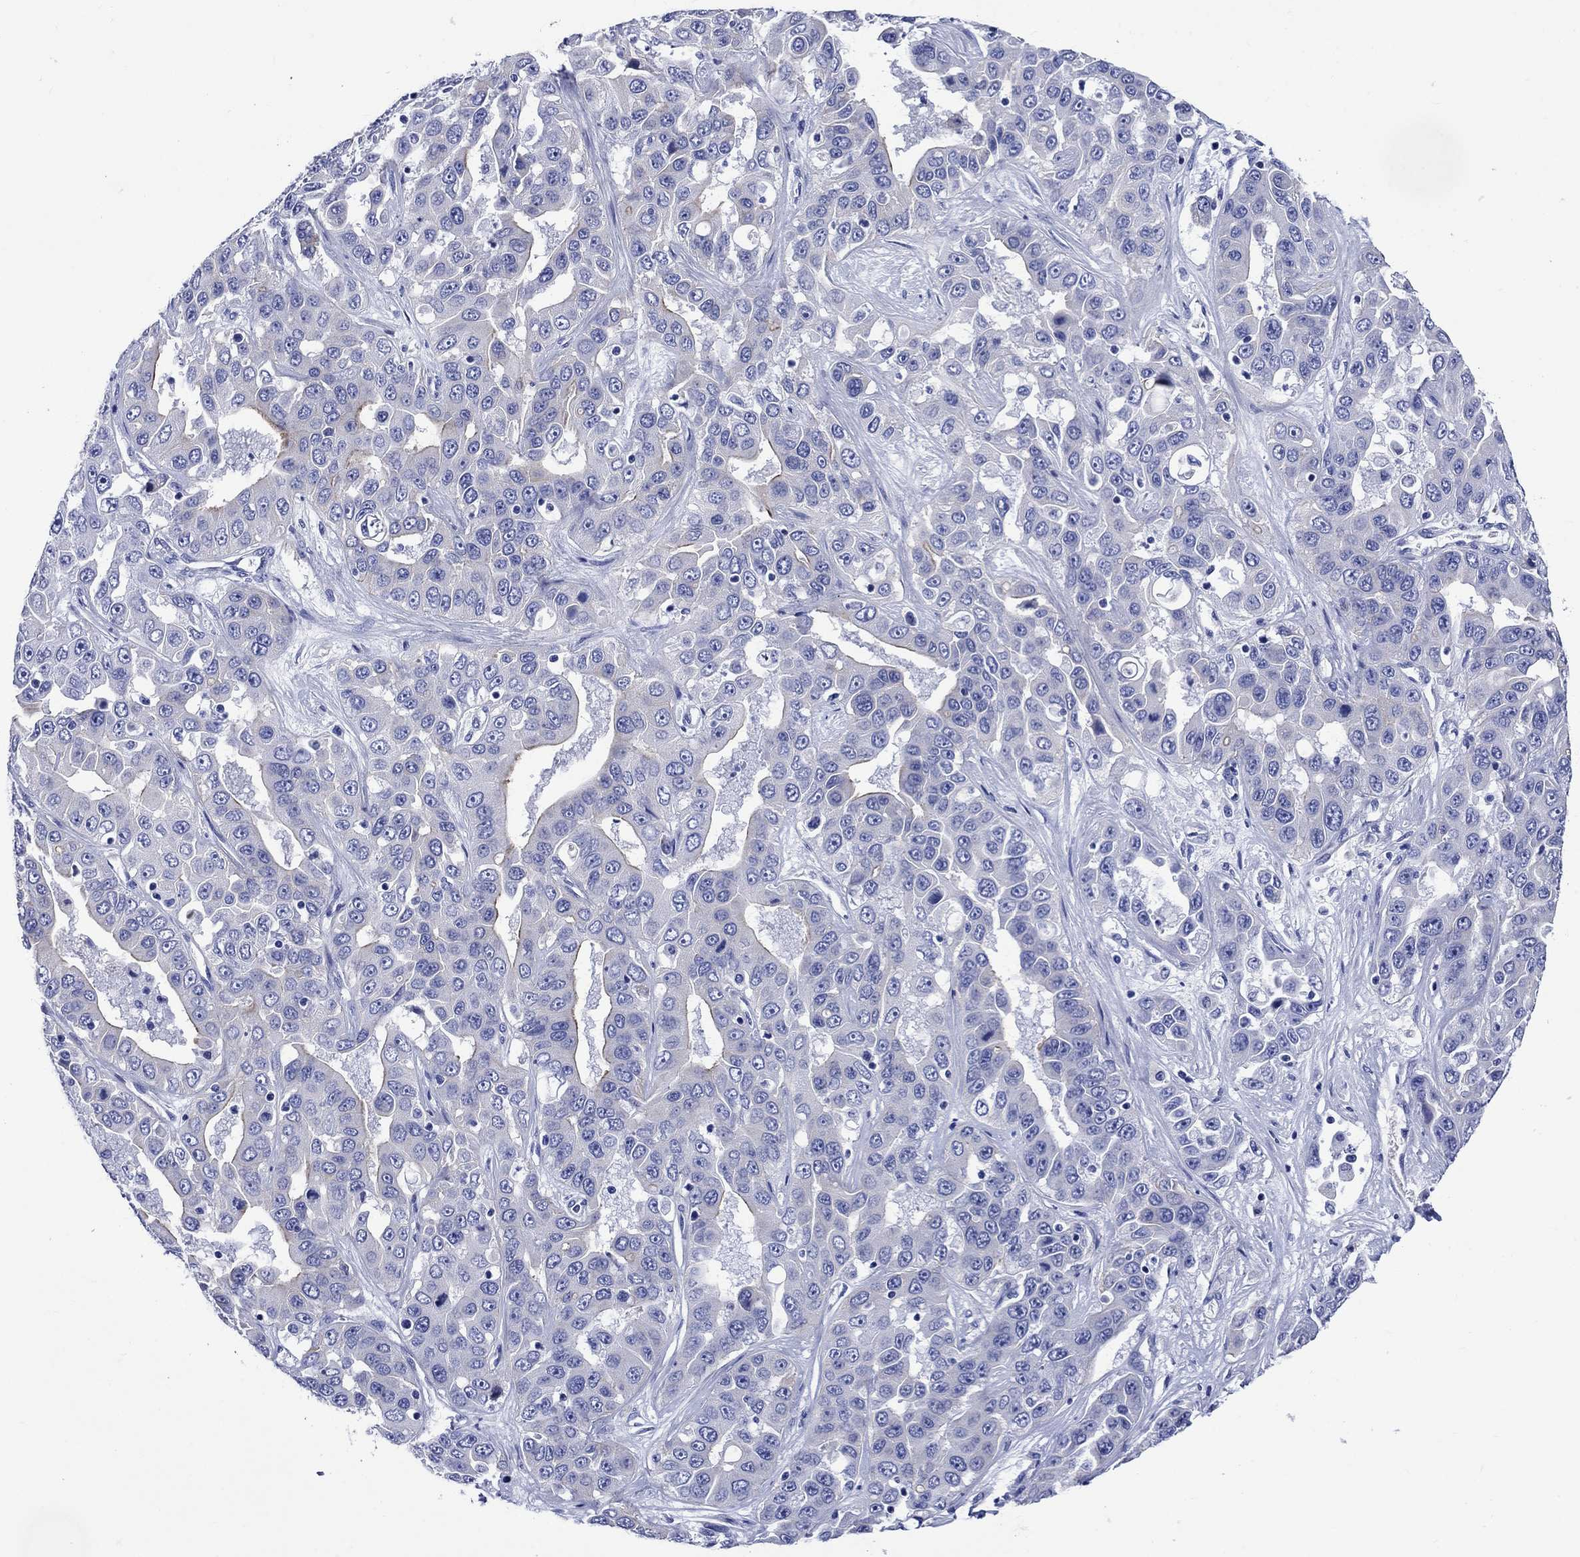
{"staining": {"intensity": "negative", "quantity": "none", "location": "none"}, "tissue": "liver cancer", "cell_type": "Tumor cells", "image_type": "cancer", "snomed": [{"axis": "morphology", "description": "Cholangiocarcinoma"}, {"axis": "topography", "description": "Liver"}], "caption": "This is an immunohistochemistry histopathology image of human liver cancer (cholangiocarcinoma). There is no expression in tumor cells.", "gene": "SLC1A2", "patient": {"sex": "female", "age": 52}}